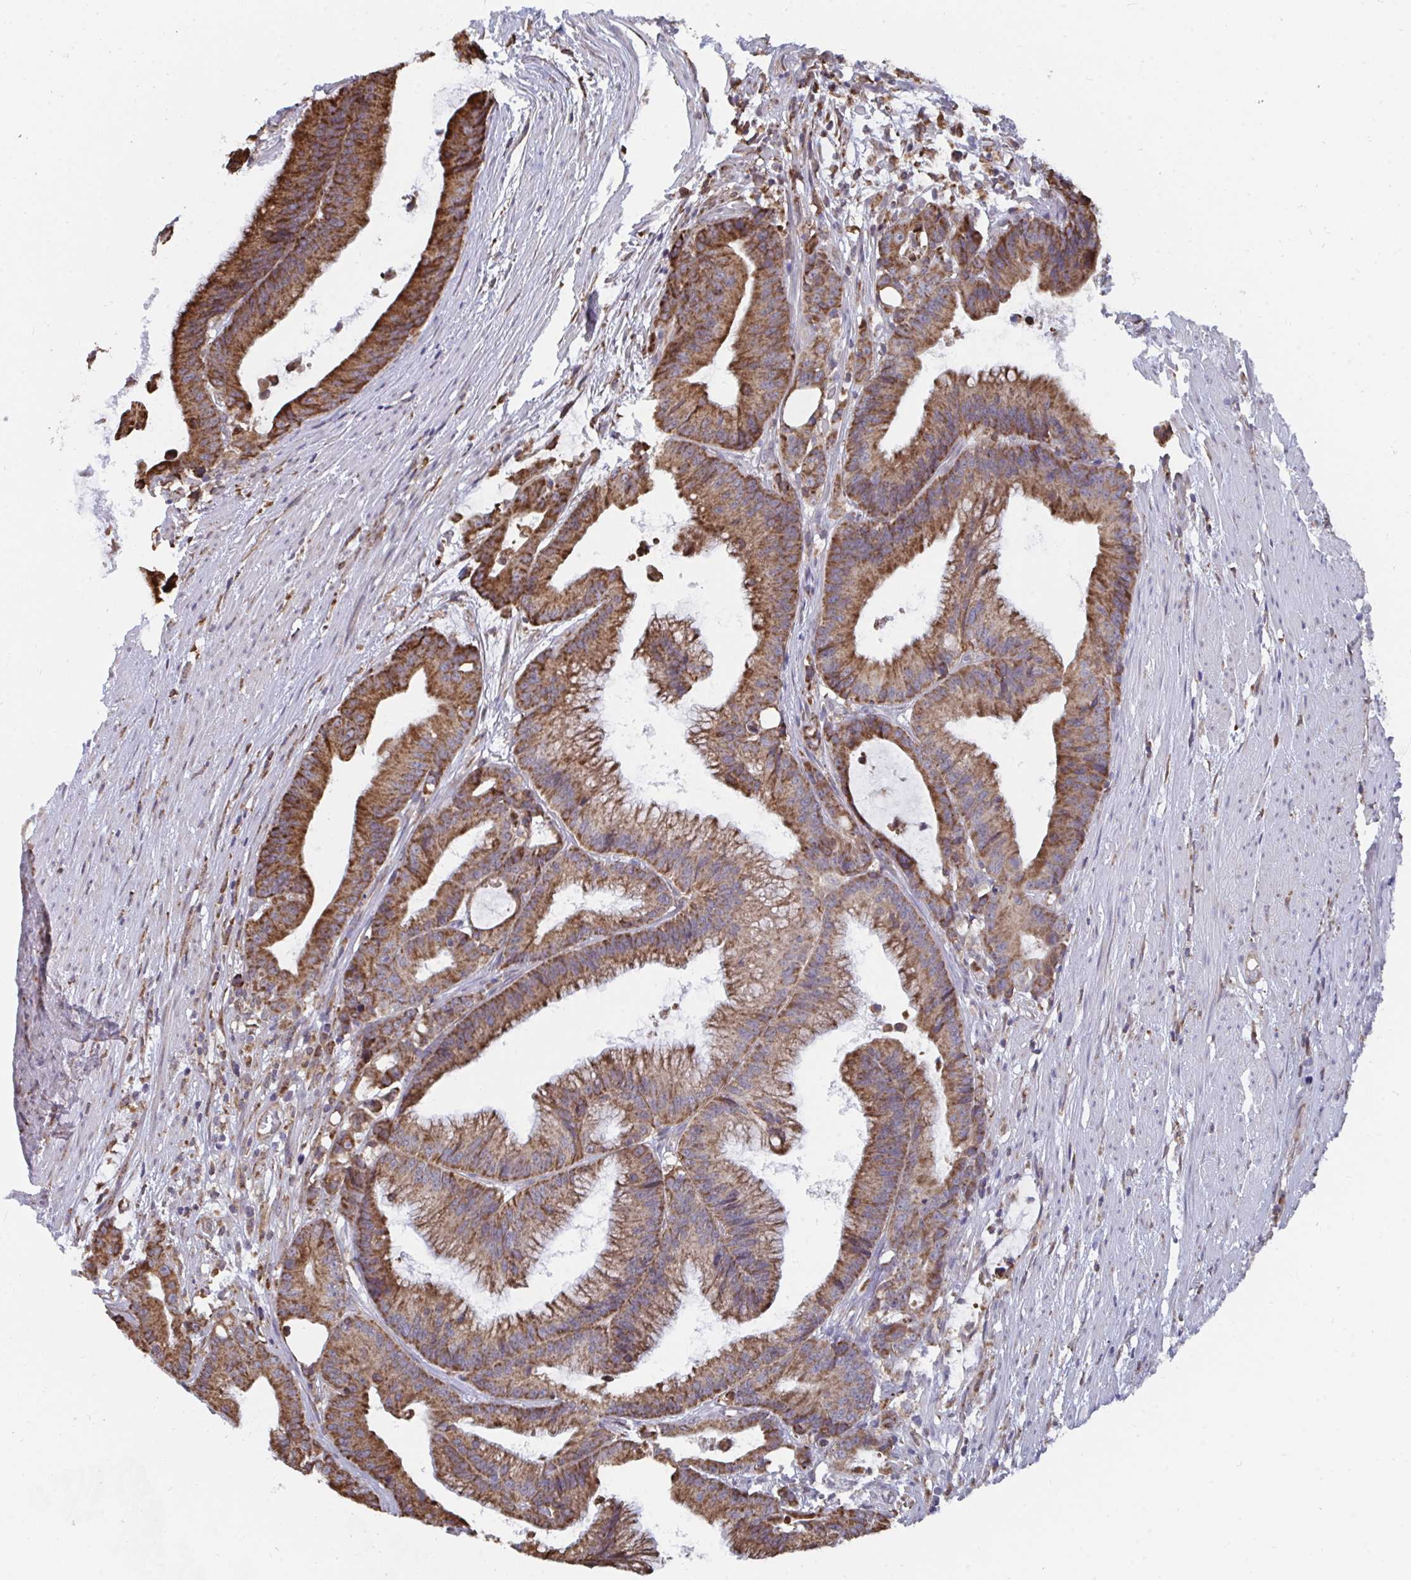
{"staining": {"intensity": "strong", "quantity": ">75%", "location": "cytoplasmic/membranous"}, "tissue": "colorectal cancer", "cell_type": "Tumor cells", "image_type": "cancer", "snomed": [{"axis": "morphology", "description": "Adenocarcinoma, NOS"}, {"axis": "topography", "description": "Colon"}], "caption": "An immunohistochemistry micrograph of neoplastic tissue is shown. Protein staining in brown shows strong cytoplasmic/membranous positivity in colorectal cancer within tumor cells.", "gene": "ELAVL1", "patient": {"sex": "female", "age": 78}}